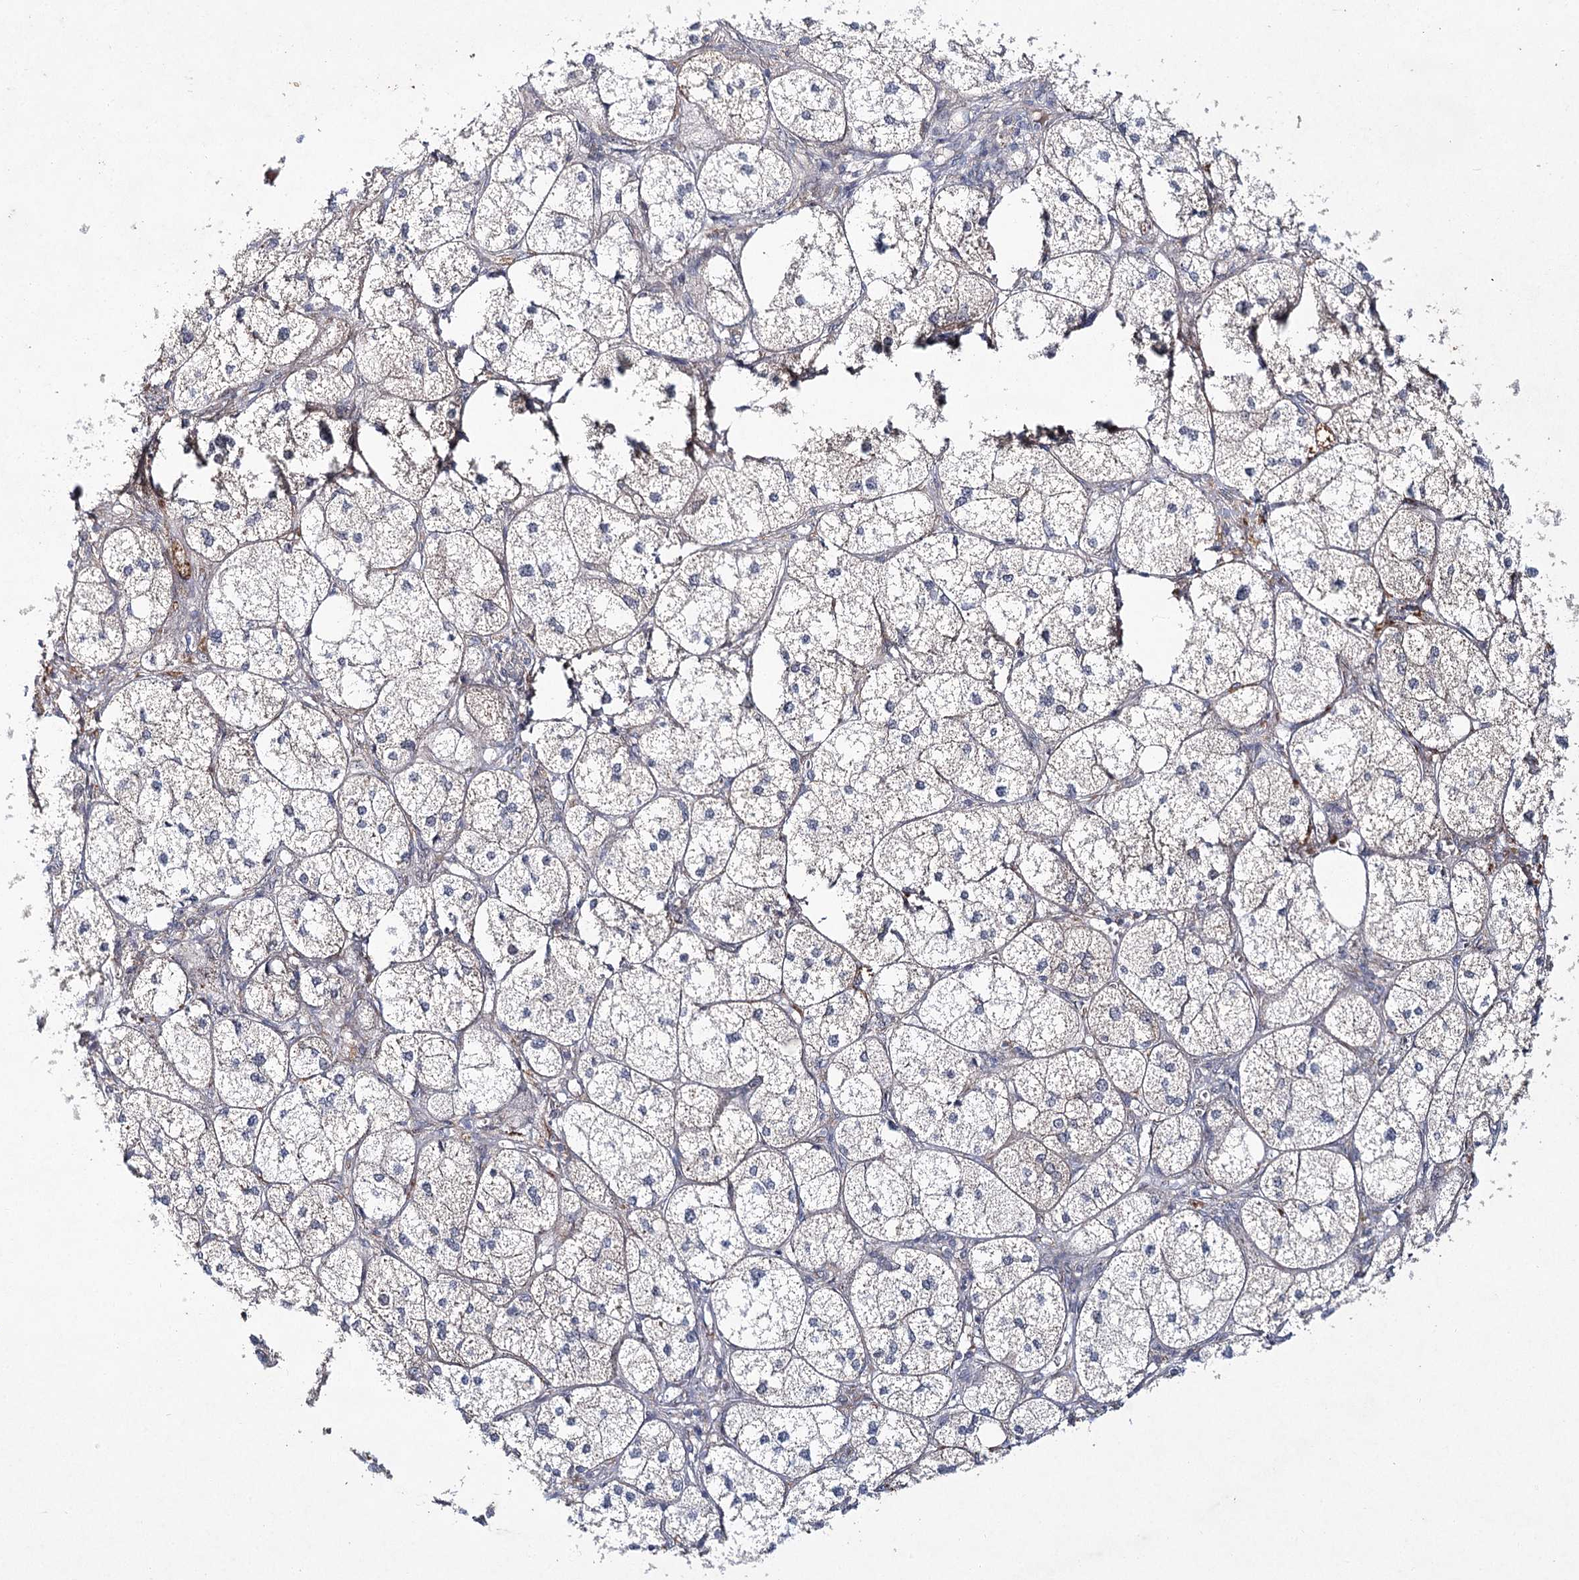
{"staining": {"intensity": "moderate", "quantity": "25%-75%", "location": "cytoplasmic/membranous"}, "tissue": "adrenal gland", "cell_type": "Glandular cells", "image_type": "normal", "snomed": [{"axis": "morphology", "description": "Normal tissue, NOS"}, {"axis": "topography", "description": "Adrenal gland"}], "caption": "An immunohistochemistry (IHC) micrograph of unremarkable tissue is shown. Protein staining in brown shows moderate cytoplasmic/membranous positivity in adrenal gland within glandular cells.", "gene": "VWA2", "patient": {"sex": "female", "age": 61}}